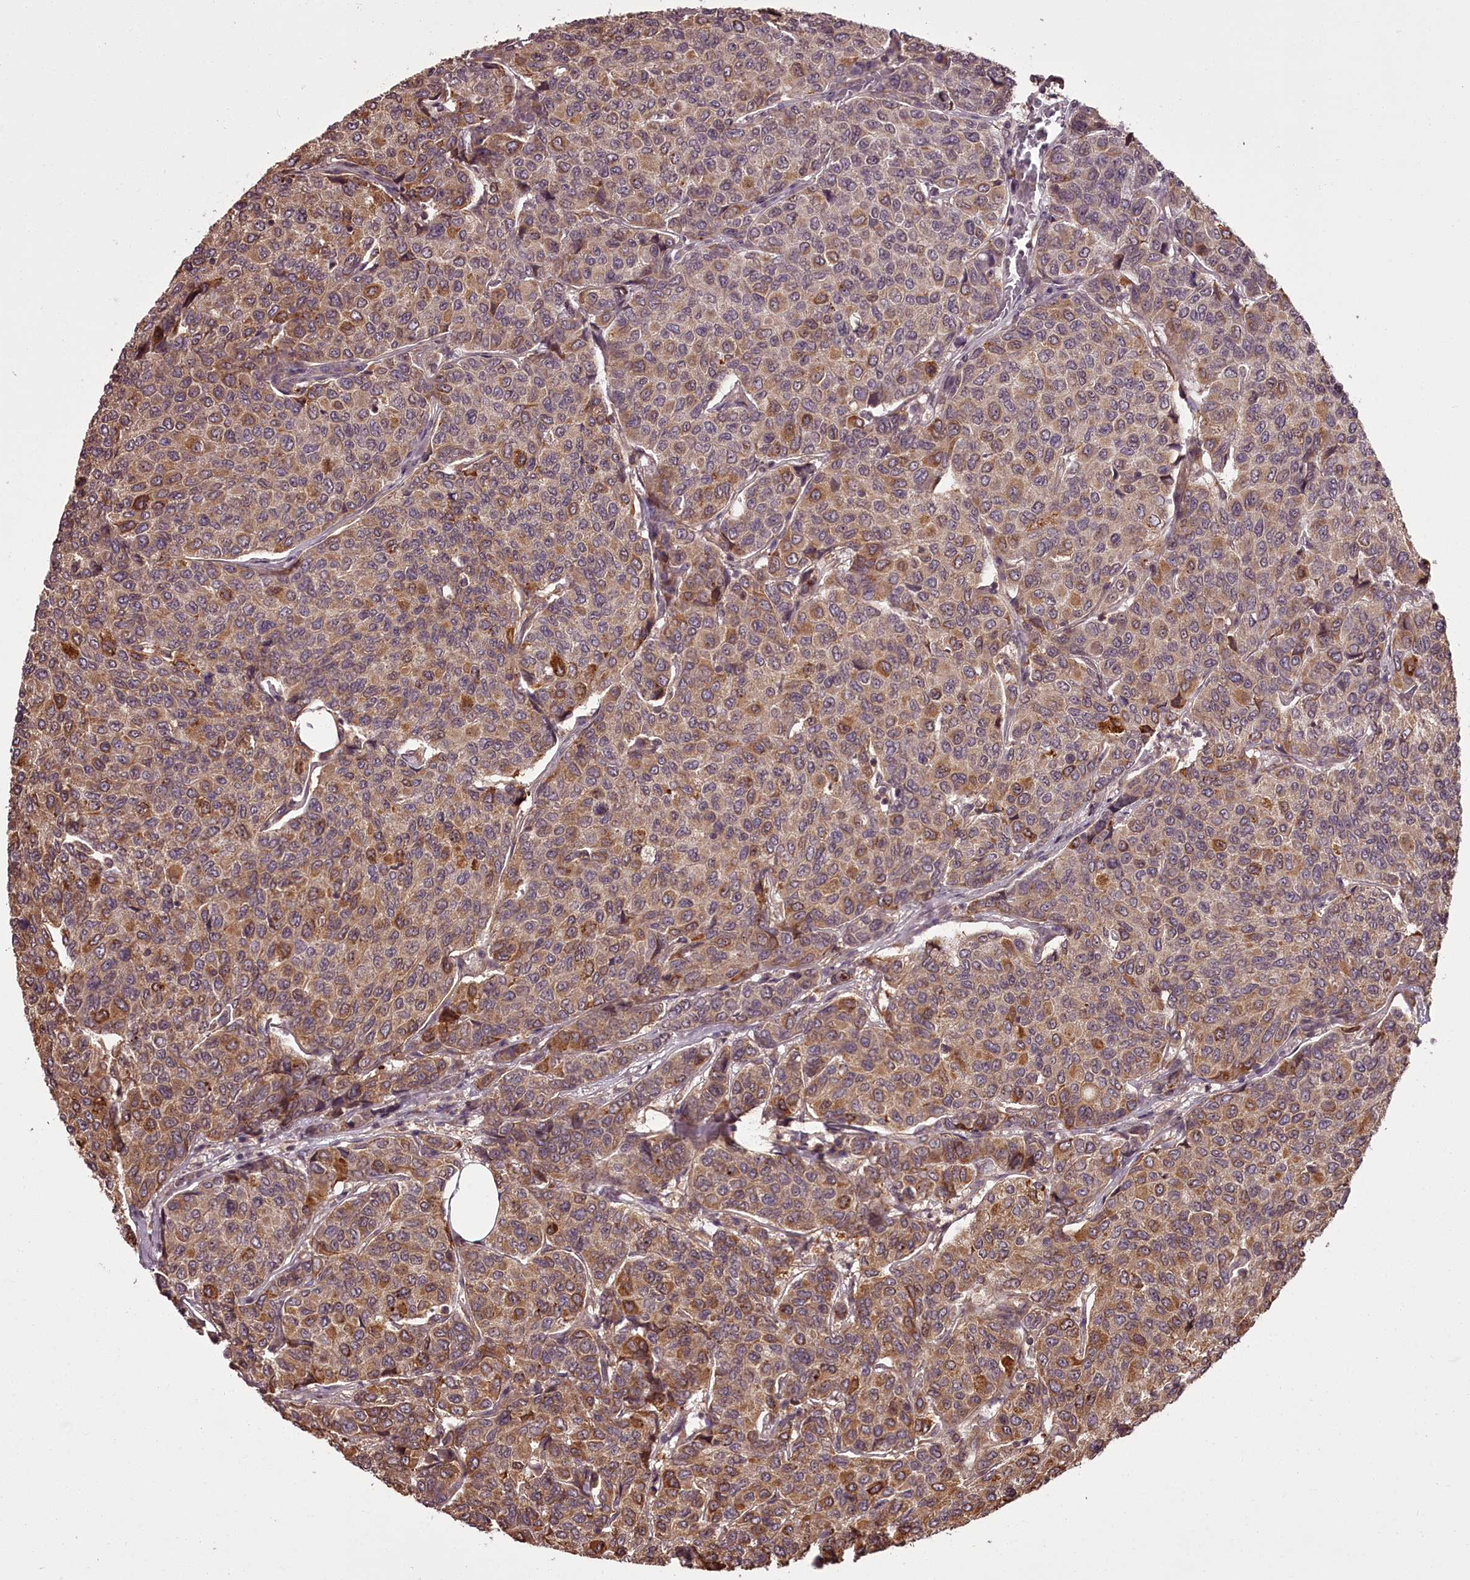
{"staining": {"intensity": "moderate", "quantity": ">75%", "location": "cytoplasmic/membranous"}, "tissue": "breast cancer", "cell_type": "Tumor cells", "image_type": "cancer", "snomed": [{"axis": "morphology", "description": "Duct carcinoma"}, {"axis": "topography", "description": "Breast"}], "caption": "This image exhibits breast infiltrating ductal carcinoma stained with immunohistochemistry to label a protein in brown. The cytoplasmic/membranous of tumor cells show moderate positivity for the protein. Nuclei are counter-stained blue.", "gene": "CCDC92", "patient": {"sex": "female", "age": 55}}